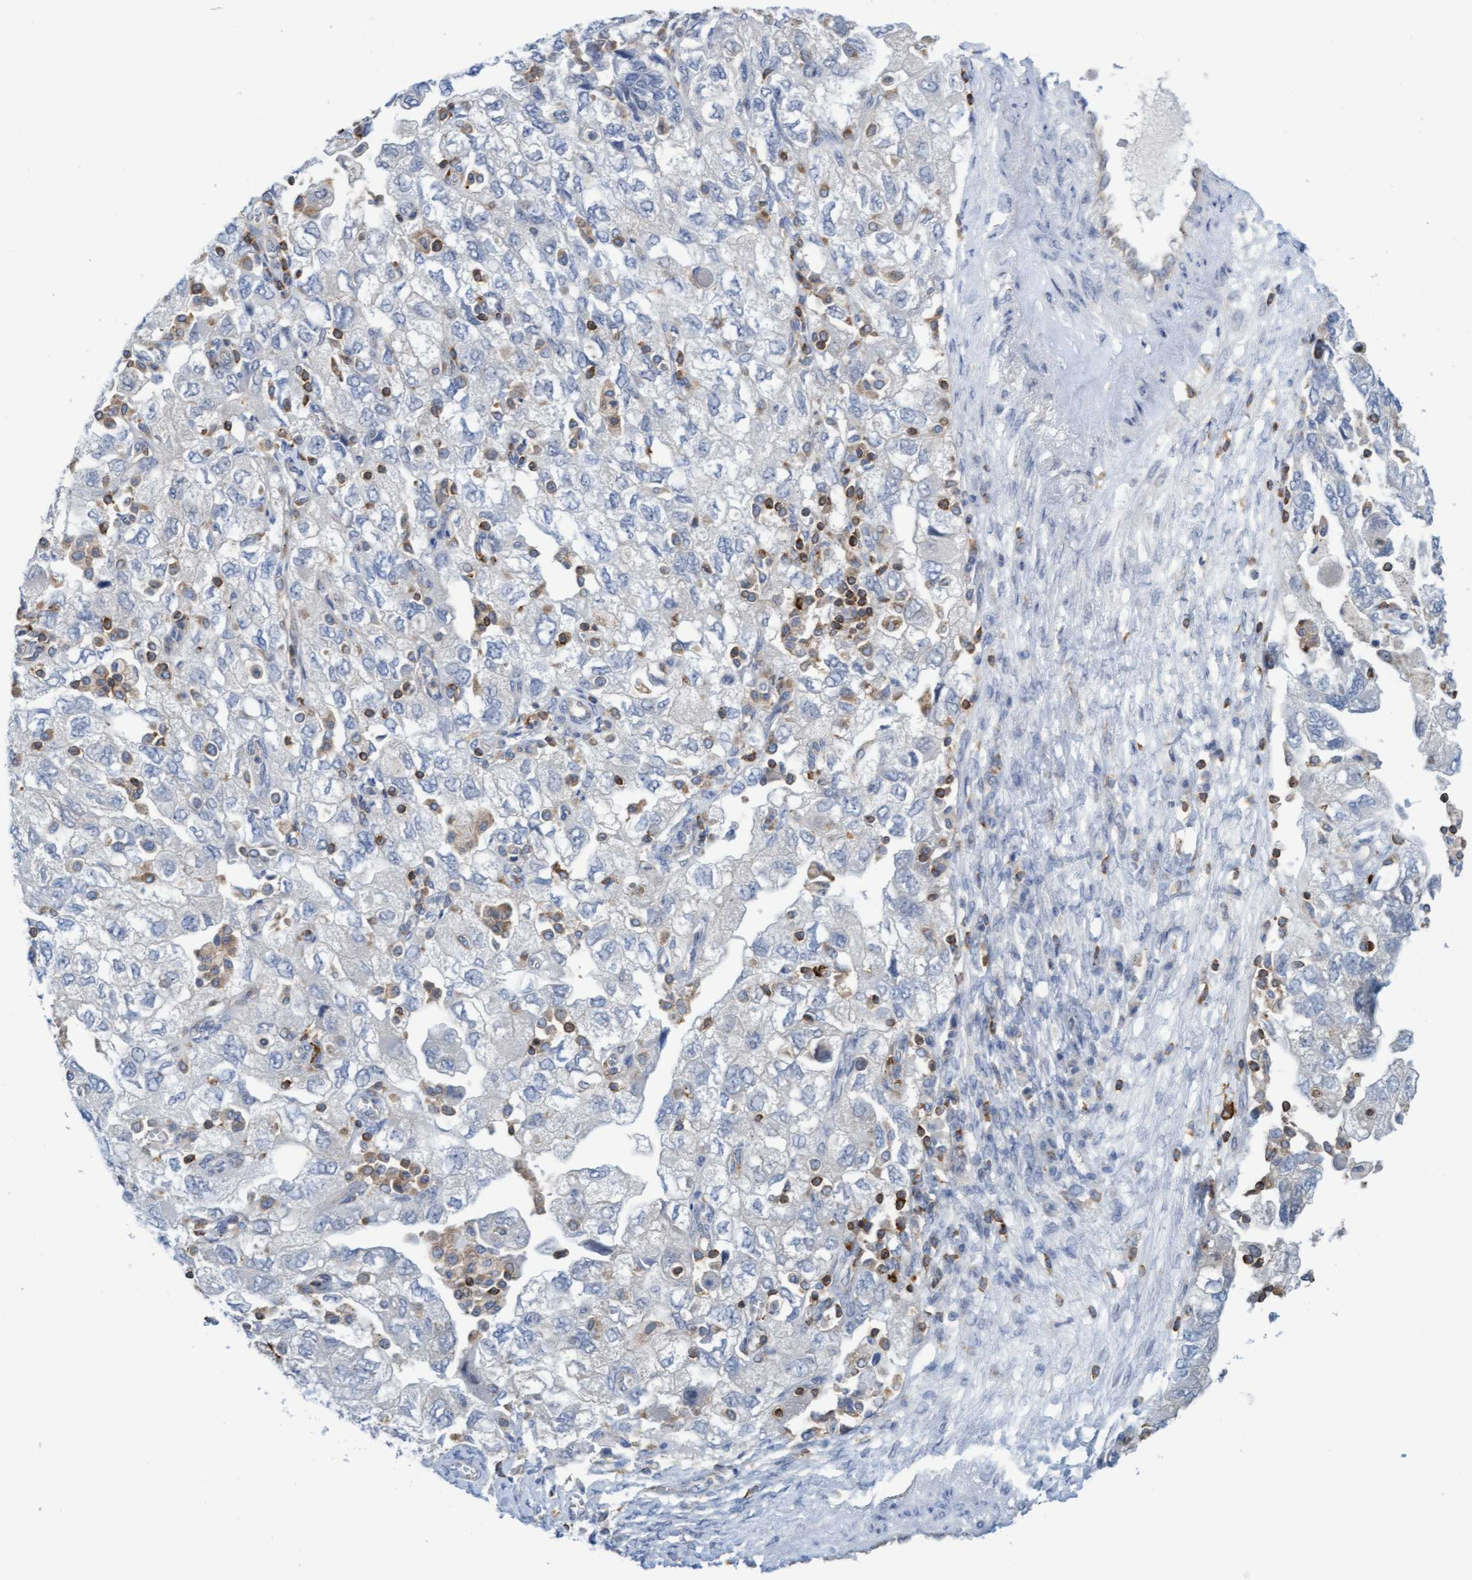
{"staining": {"intensity": "negative", "quantity": "none", "location": "none"}, "tissue": "ovarian cancer", "cell_type": "Tumor cells", "image_type": "cancer", "snomed": [{"axis": "morphology", "description": "Carcinoma, NOS"}, {"axis": "morphology", "description": "Cystadenocarcinoma, serous, NOS"}, {"axis": "topography", "description": "Ovary"}], "caption": "Tumor cells show no significant expression in ovarian cancer (carcinoma).", "gene": "FNBP1", "patient": {"sex": "female", "age": 69}}